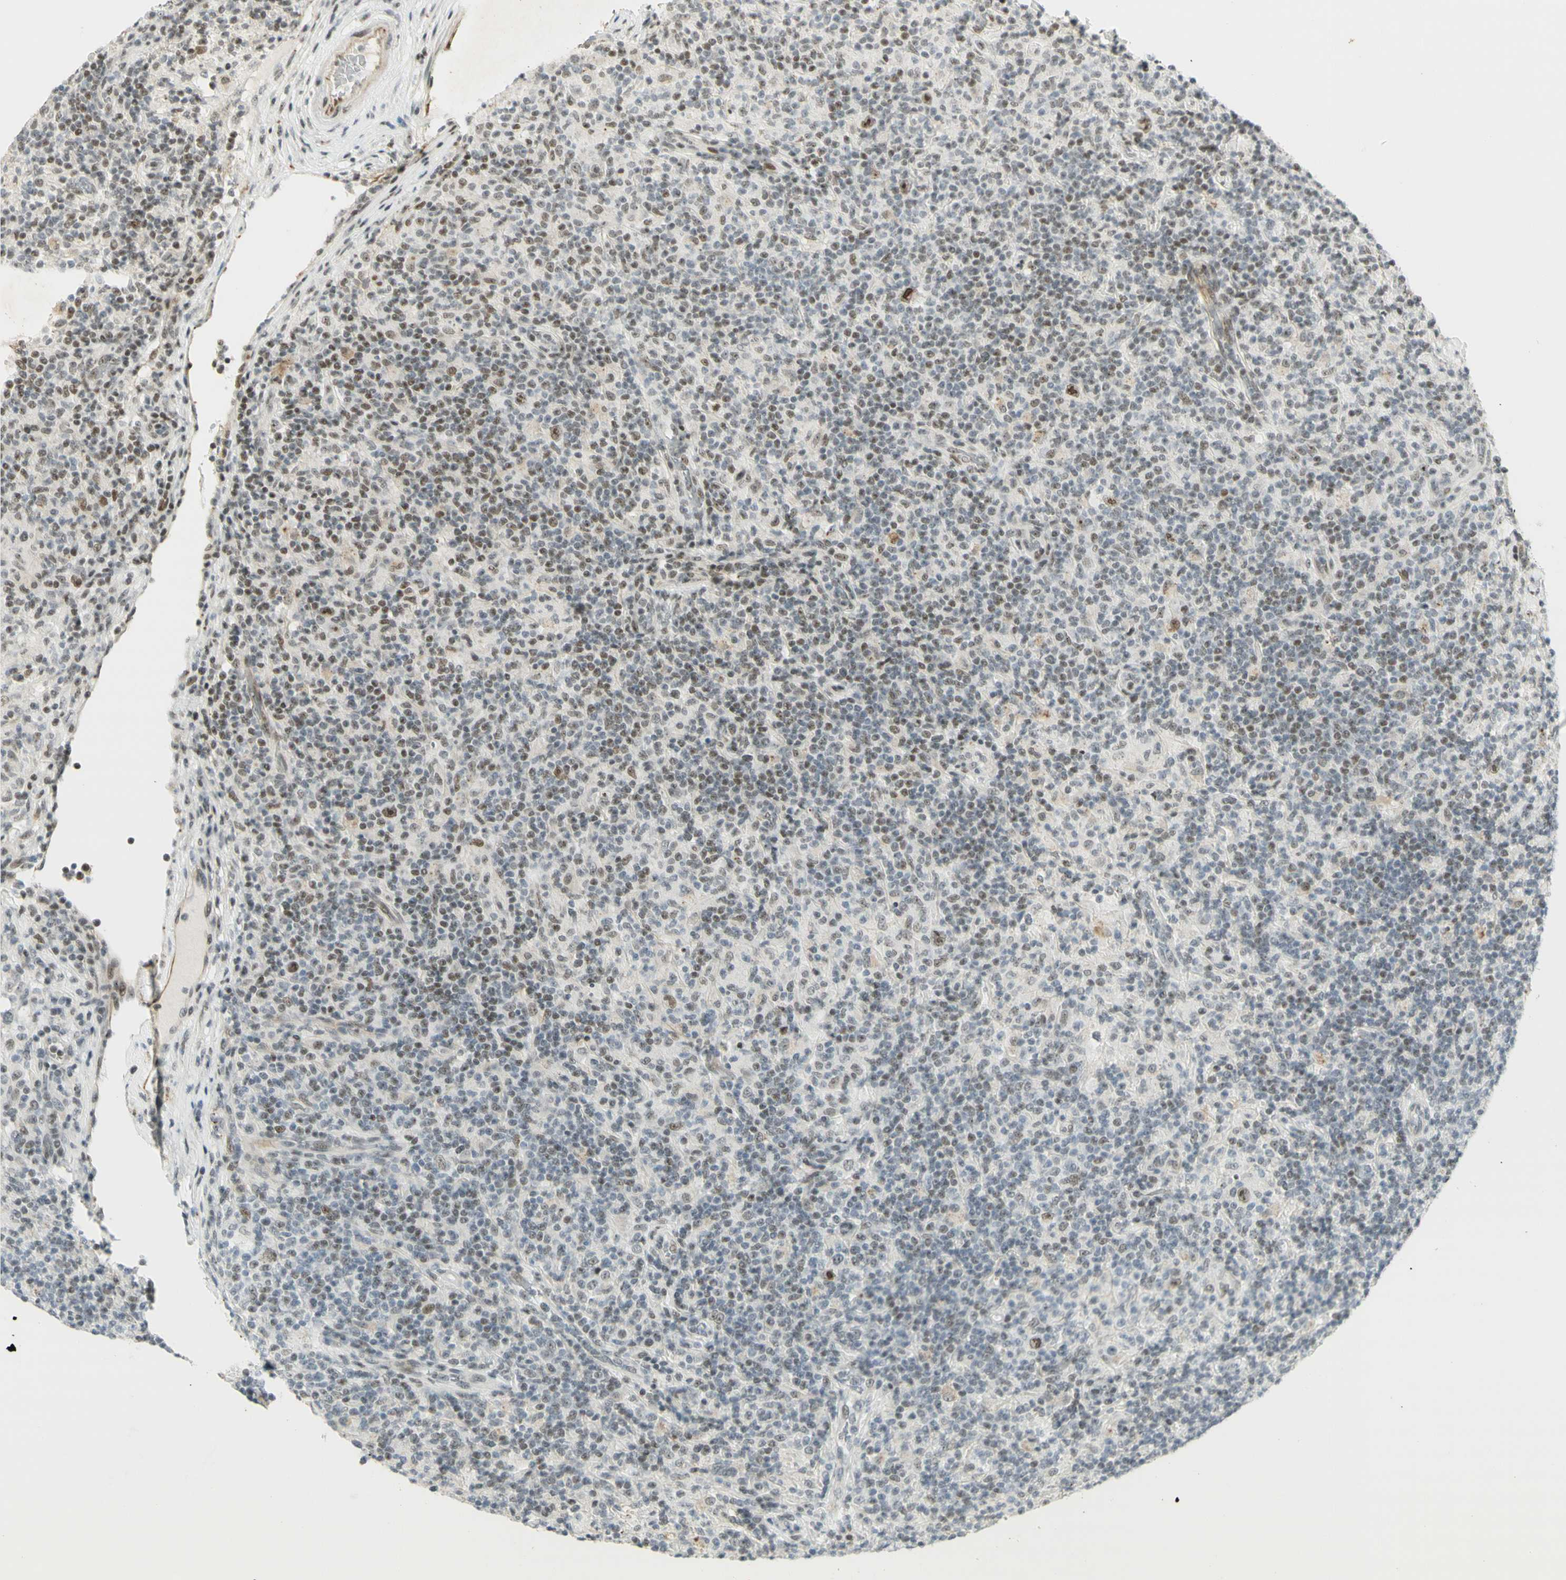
{"staining": {"intensity": "moderate", "quantity": "25%-75%", "location": "cytoplasmic/membranous,nuclear"}, "tissue": "lymphoma", "cell_type": "Tumor cells", "image_type": "cancer", "snomed": [{"axis": "morphology", "description": "Hodgkin's disease, NOS"}, {"axis": "topography", "description": "Lymph node"}], "caption": "Protein staining of lymphoma tissue reveals moderate cytoplasmic/membranous and nuclear positivity in about 25%-75% of tumor cells.", "gene": "IRF1", "patient": {"sex": "male", "age": 70}}